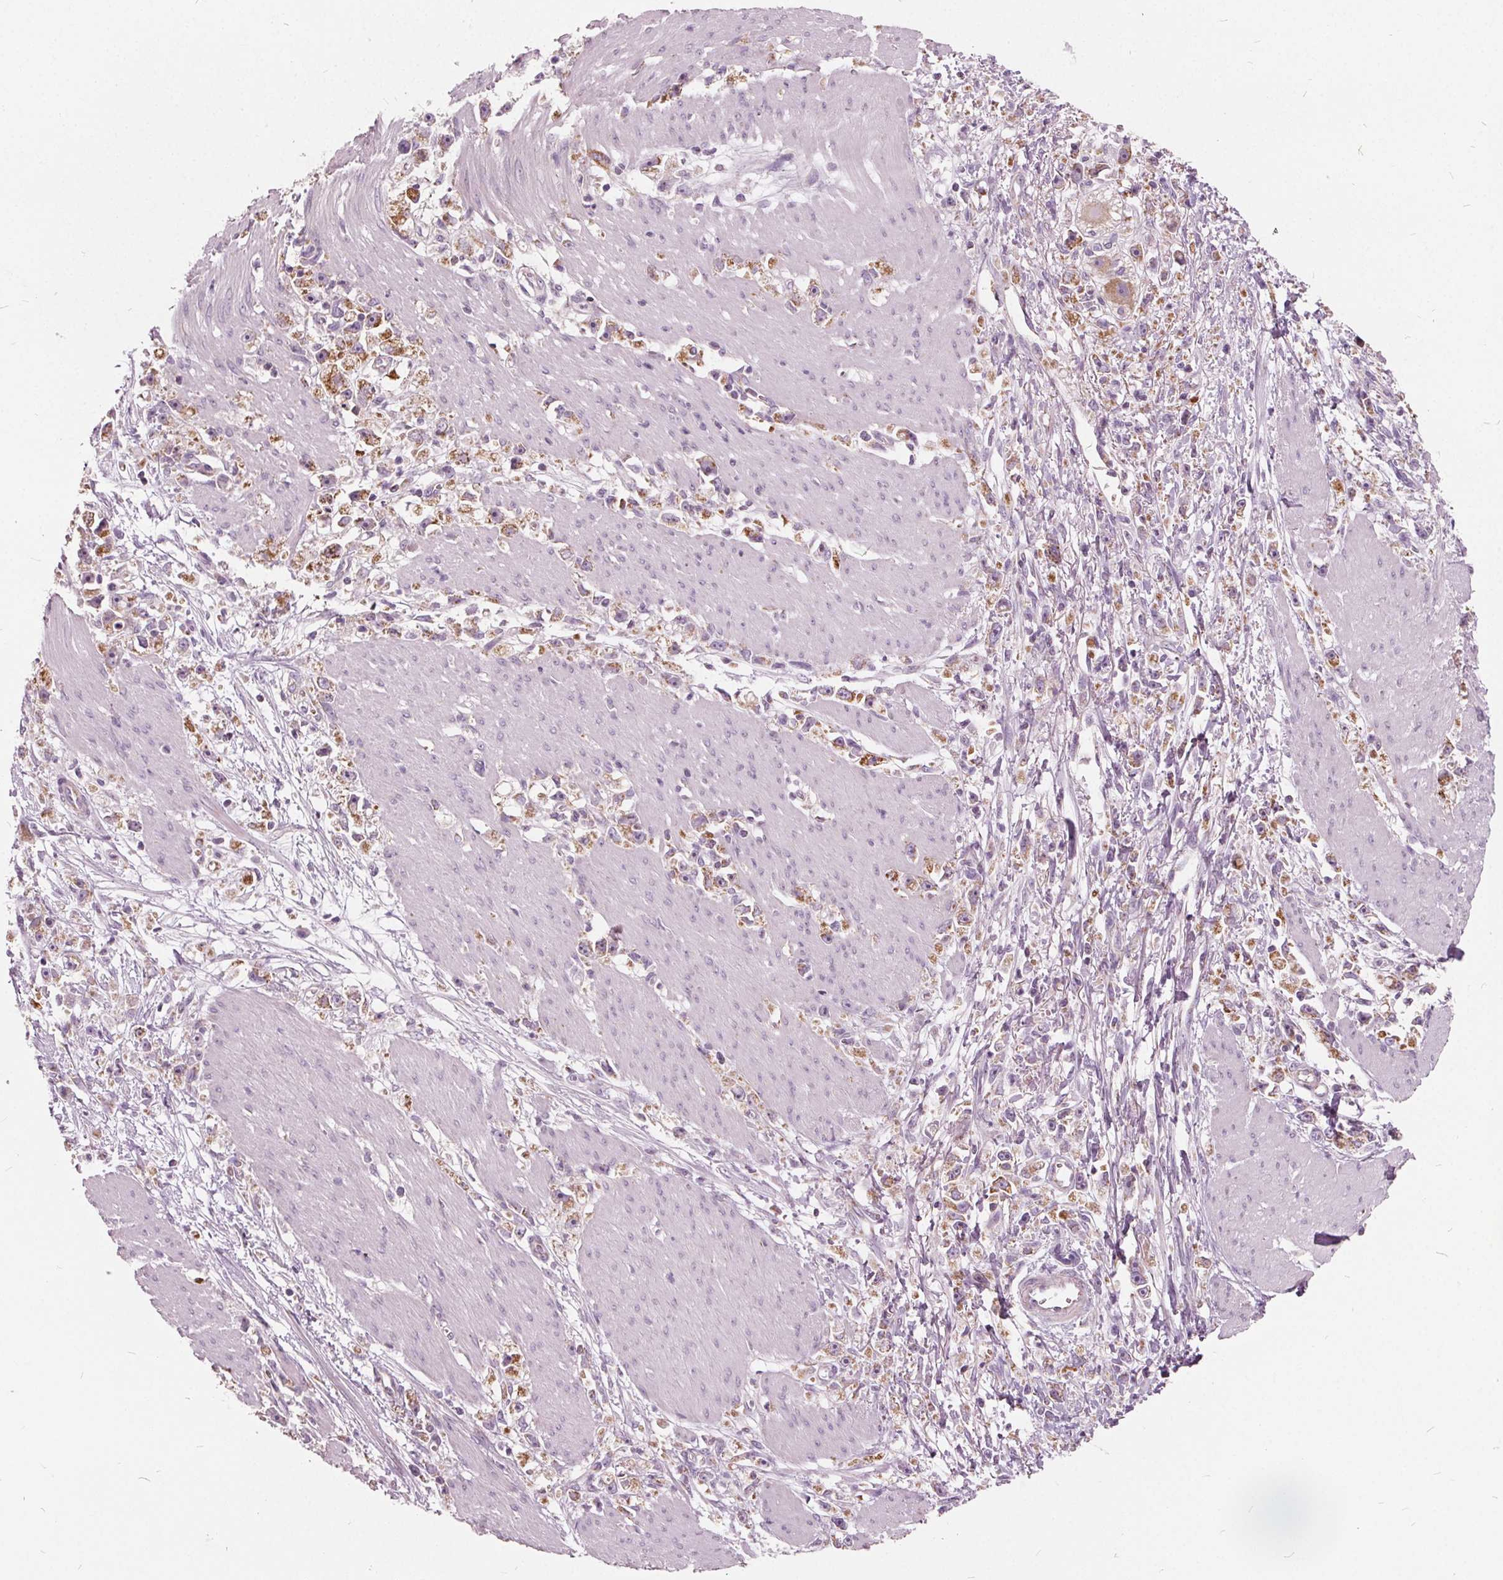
{"staining": {"intensity": "moderate", "quantity": ">75%", "location": "cytoplasmic/membranous"}, "tissue": "stomach cancer", "cell_type": "Tumor cells", "image_type": "cancer", "snomed": [{"axis": "morphology", "description": "Adenocarcinoma, NOS"}, {"axis": "topography", "description": "Stomach"}], "caption": "Stomach cancer stained with a protein marker shows moderate staining in tumor cells.", "gene": "ECI2", "patient": {"sex": "female", "age": 59}}